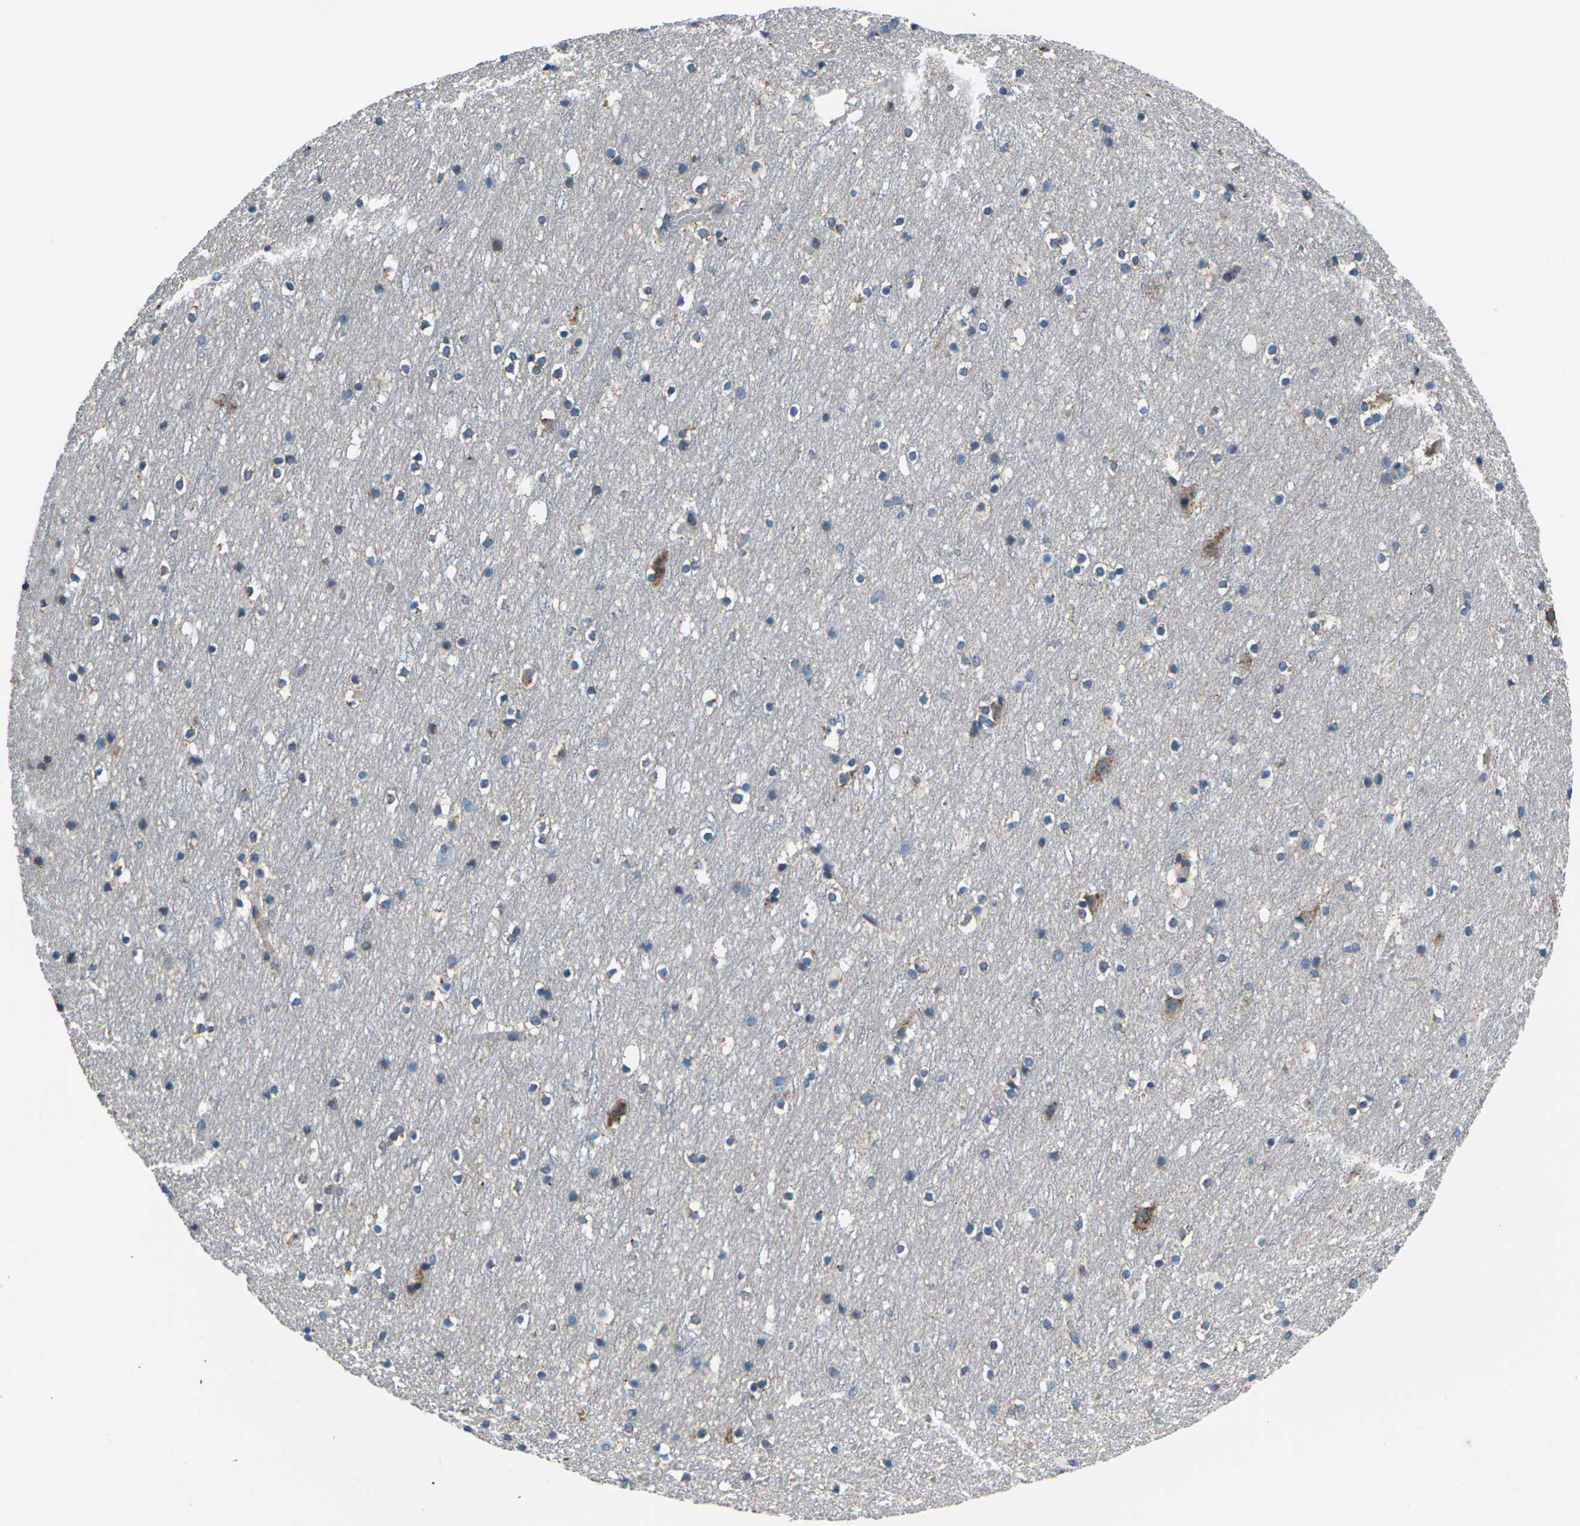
{"staining": {"intensity": "negative", "quantity": "none", "location": "none"}, "tissue": "cerebral cortex", "cell_type": "Endothelial cells", "image_type": "normal", "snomed": [{"axis": "morphology", "description": "Normal tissue, NOS"}, {"axis": "topography", "description": "Cerebral cortex"}], "caption": "Micrograph shows no protein staining in endothelial cells of unremarkable cerebral cortex. (IHC, brightfield microscopy, high magnification).", "gene": "GABRP", "patient": {"sex": "male", "age": 45}}